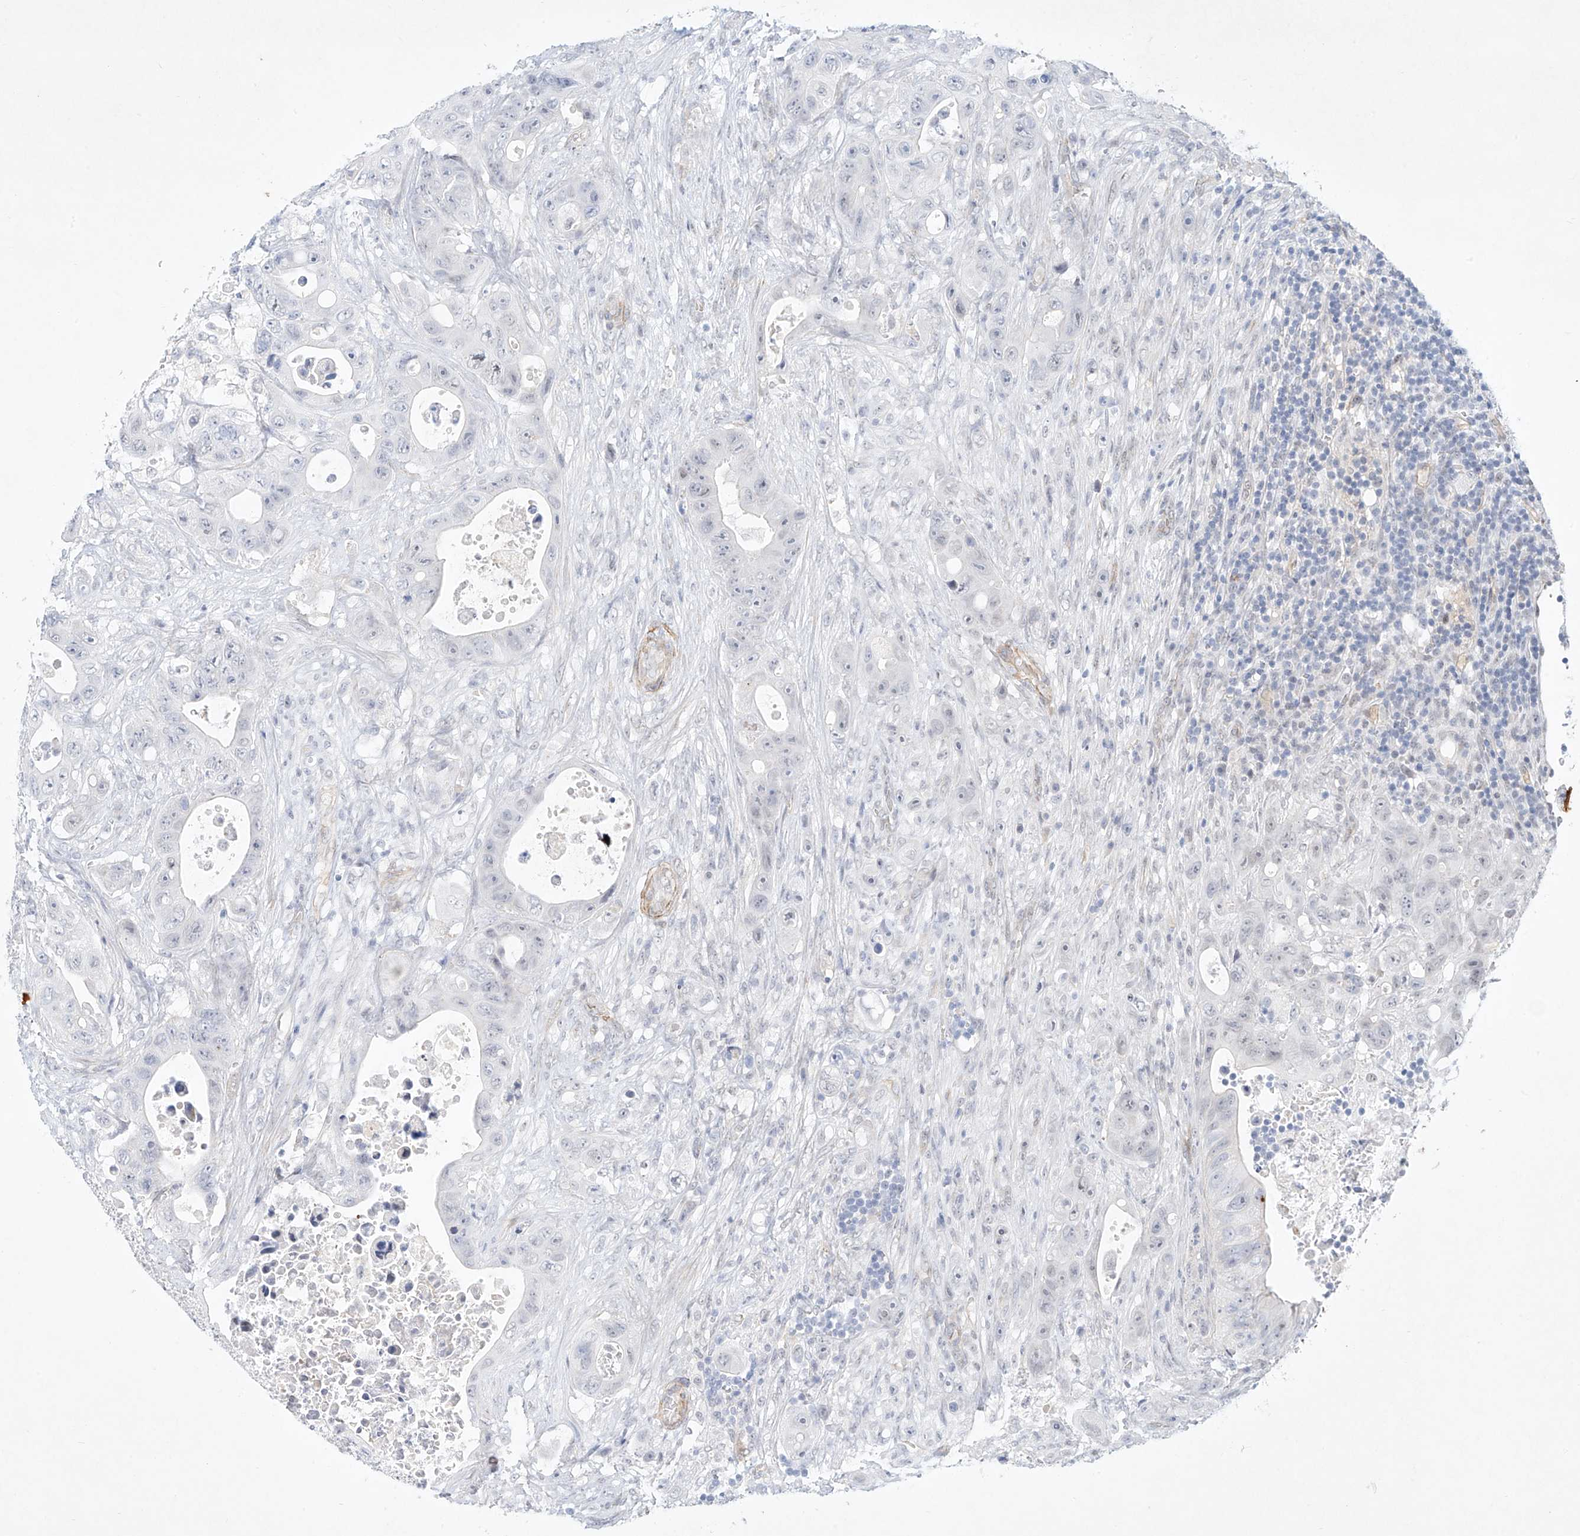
{"staining": {"intensity": "negative", "quantity": "none", "location": "none"}, "tissue": "colorectal cancer", "cell_type": "Tumor cells", "image_type": "cancer", "snomed": [{"axis": "morphology", "description": "Adenocarcinoma, NOS"}, {"axis": "topography", "description": "Colon"}], "caption": "Tumor cells are negative for protein expression in human colorectal cancer.", "gene": "REEP2", "patient": {"sex": "female", "age": 46}}